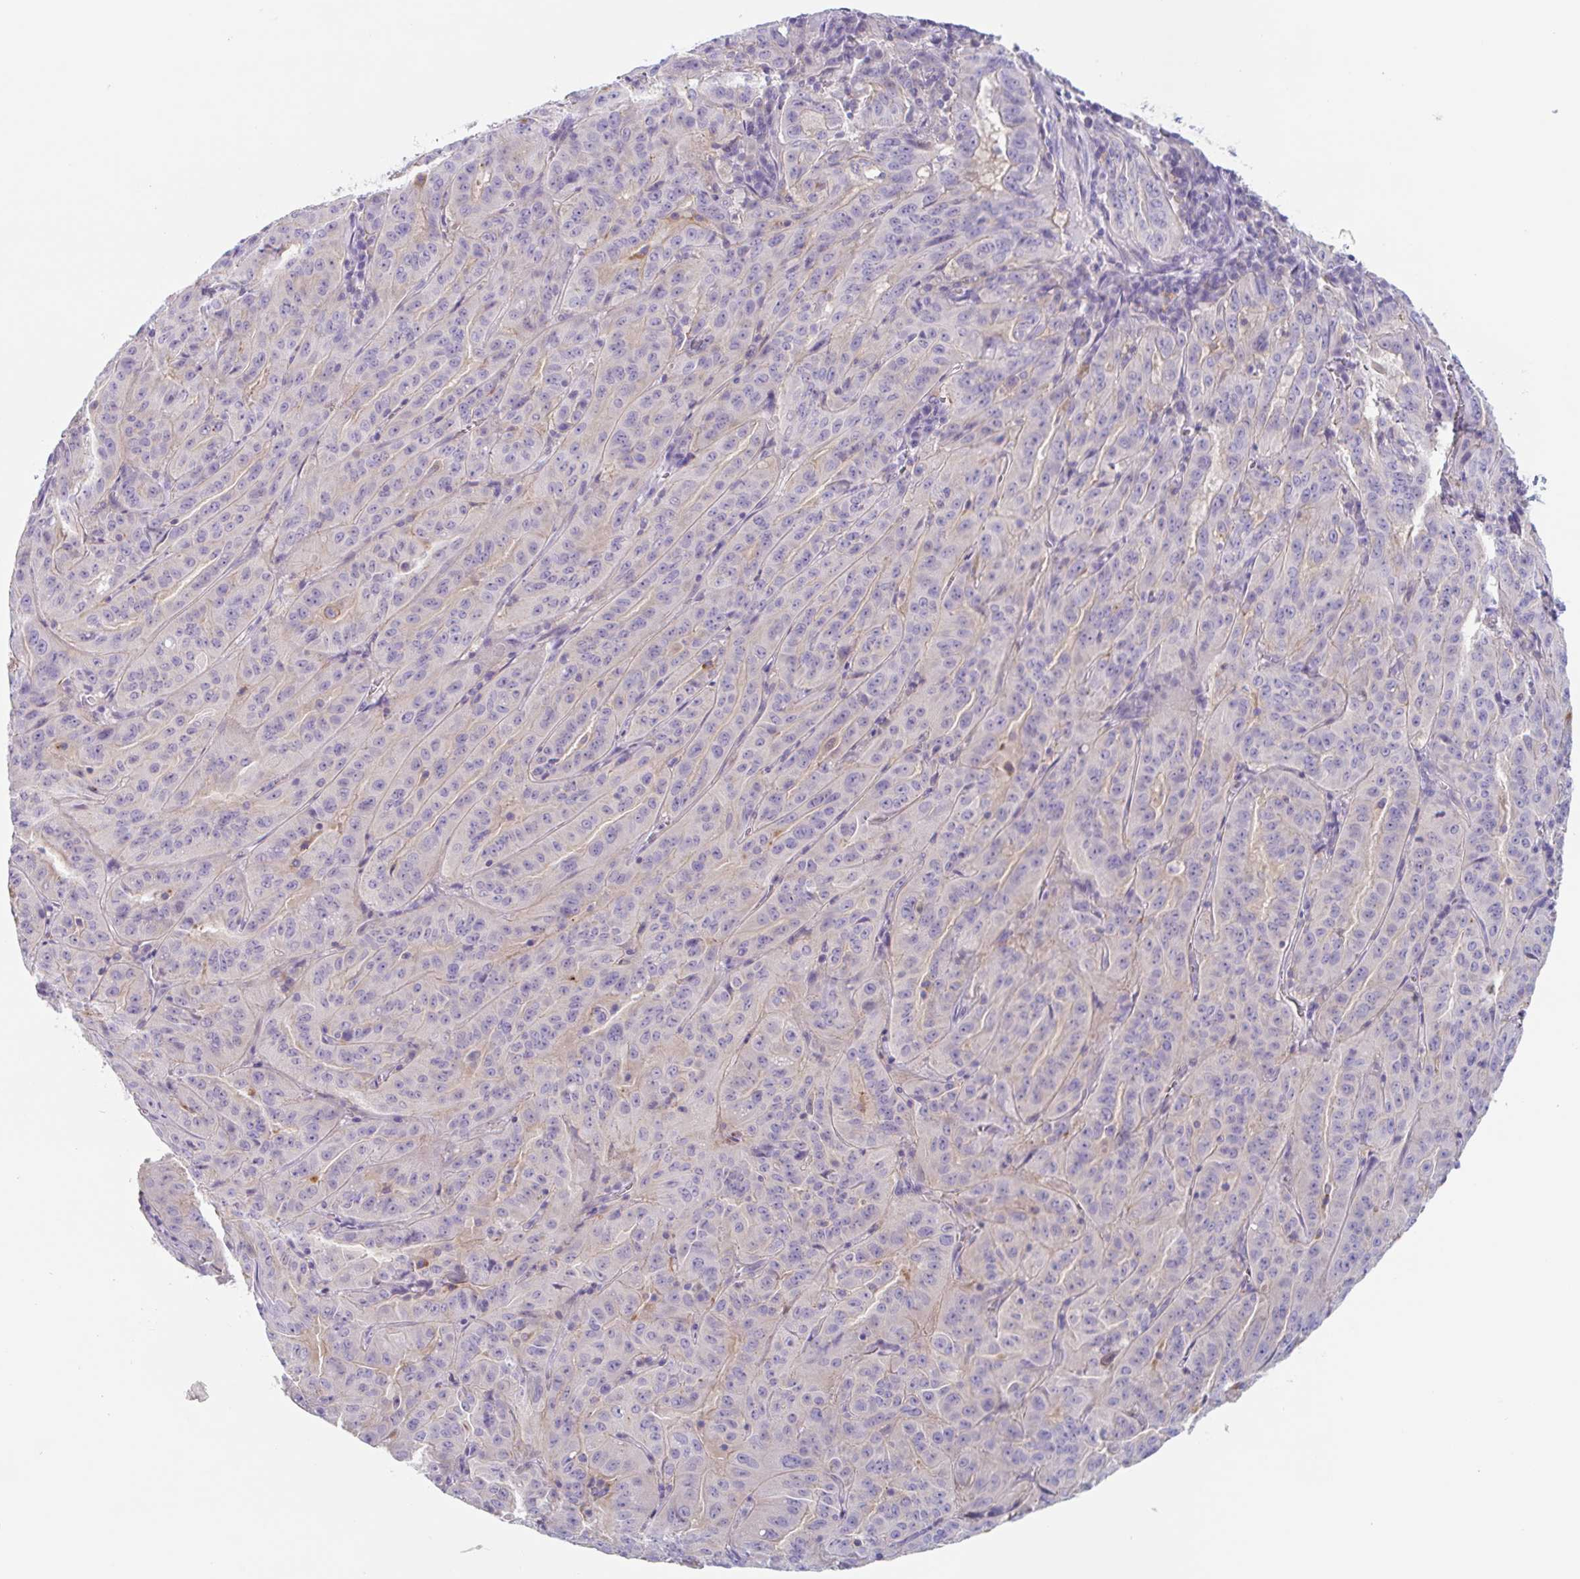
{"staining": {"intensity": "negative", "quantity": "none", "location": "none"}, "tissue": "pancreatic cancer", "cell_type": "Tumor cells", "image_type": "cancer", "snomed": [{"axis": "morphology", "description": "Adenocarcinoma, NOS"}, {"axis": "topography", "description": "Pancreas"}], "caption": "Adenocarcinoma (pancreatic) was stained to show a protein in brown. There is no significant positivity in tumor cells.", "gene": "LENG9", "patient": {"sex": "male", "age": 63}}